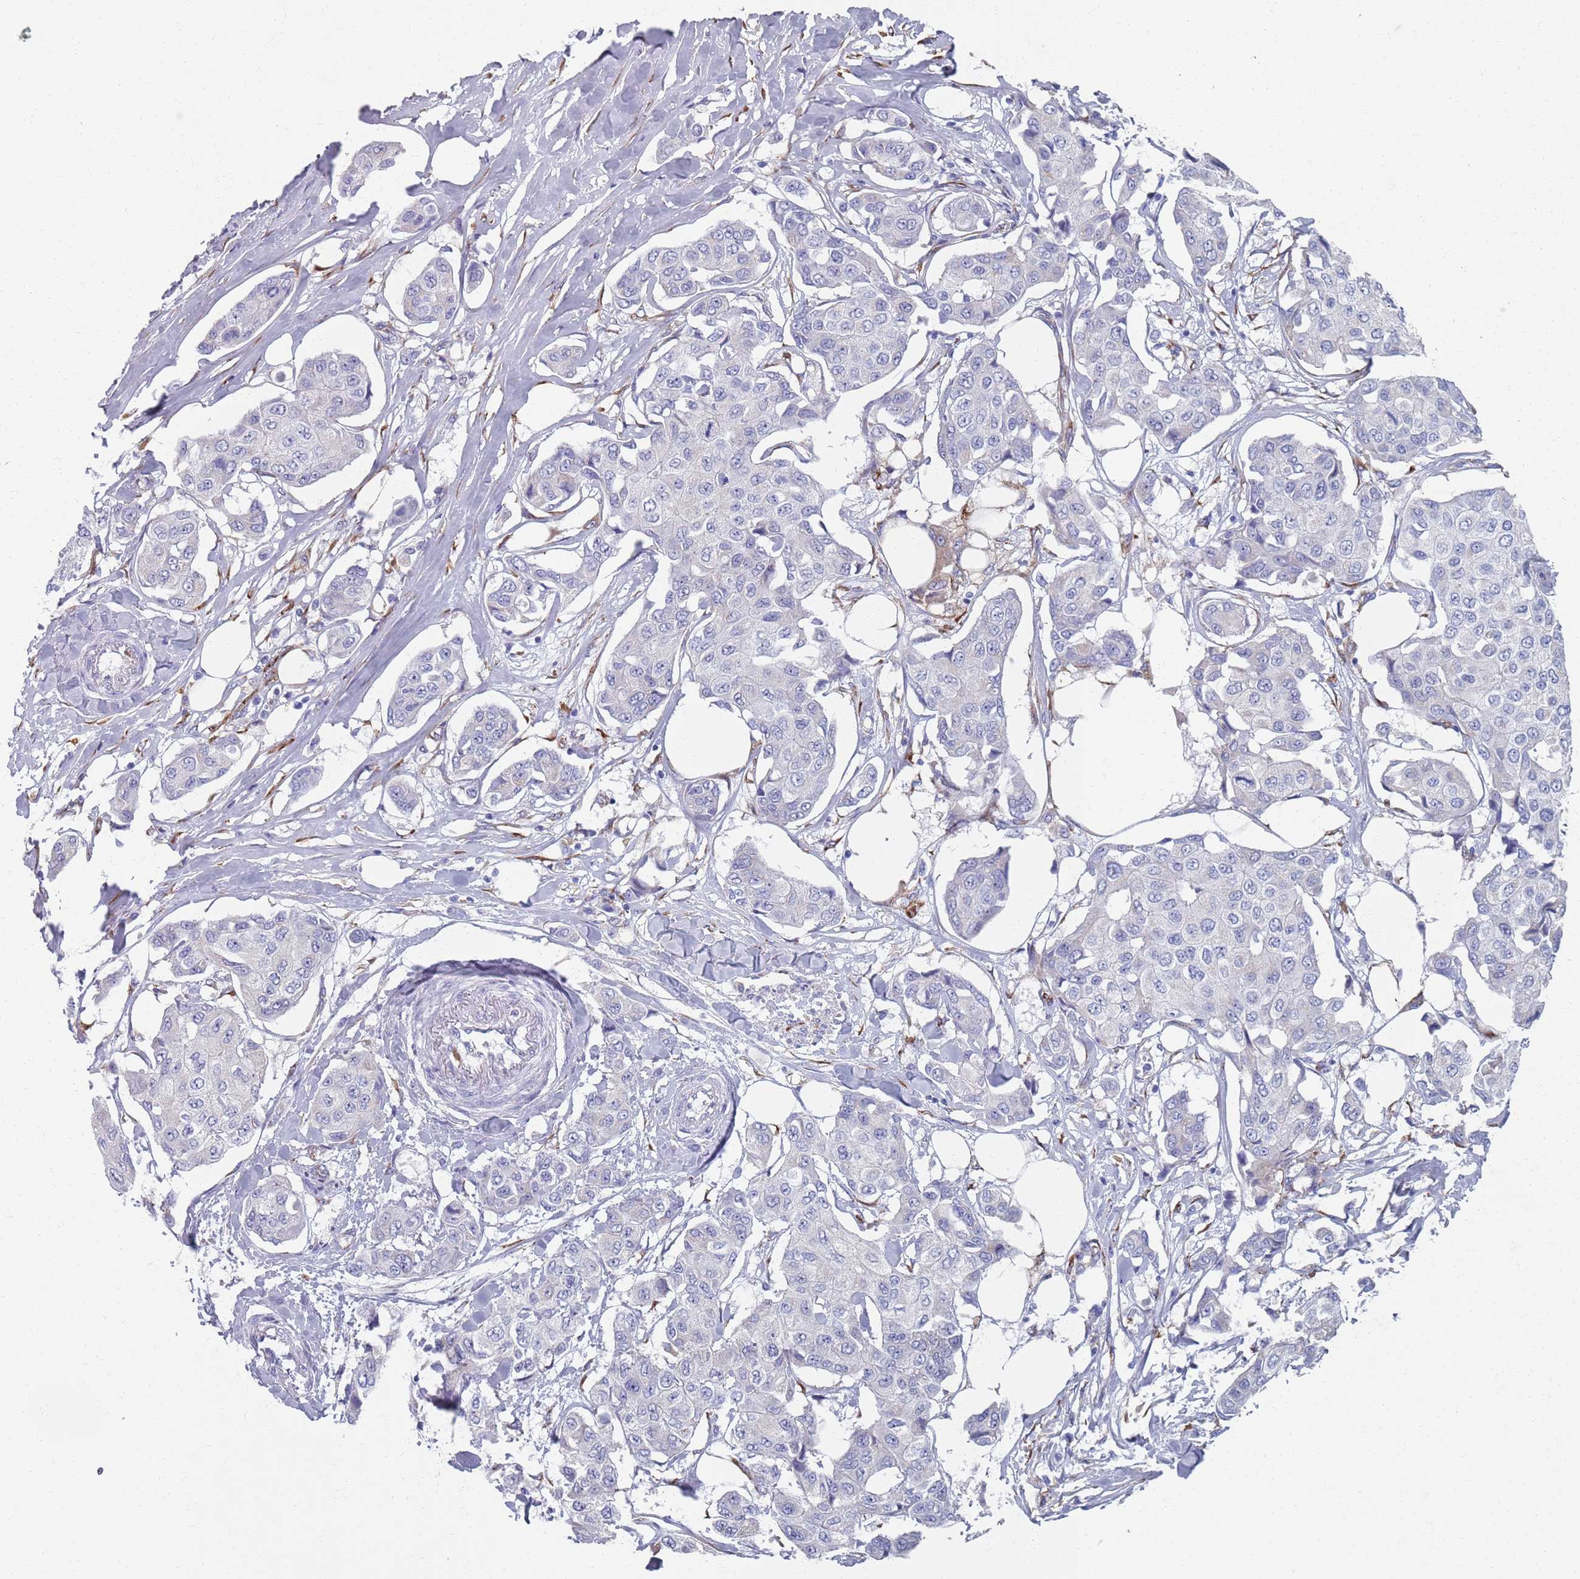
{"staining": {"intensity": "negative", "quantity": "none", "location": "none"}, "tissue": "breast cancer", "cell_type": "Tumor cells", "image_type": "cancer", "snomed": [{"axis": "morphology", "description": "Duct carcinoma"}, {"axis": "topography", "description": "Breast"}, {"axis": "topography", "description": "Lymph node"}], "caption": "Immunohistochemistry of human breast invasive ductal carcinoma displays no staining in tumor cells. (Immunohistochemistry (ihc), brightfield microscopy, high magnification).", "gene": "PLOD1", "patient": {"sex": "female", "age": 80}}